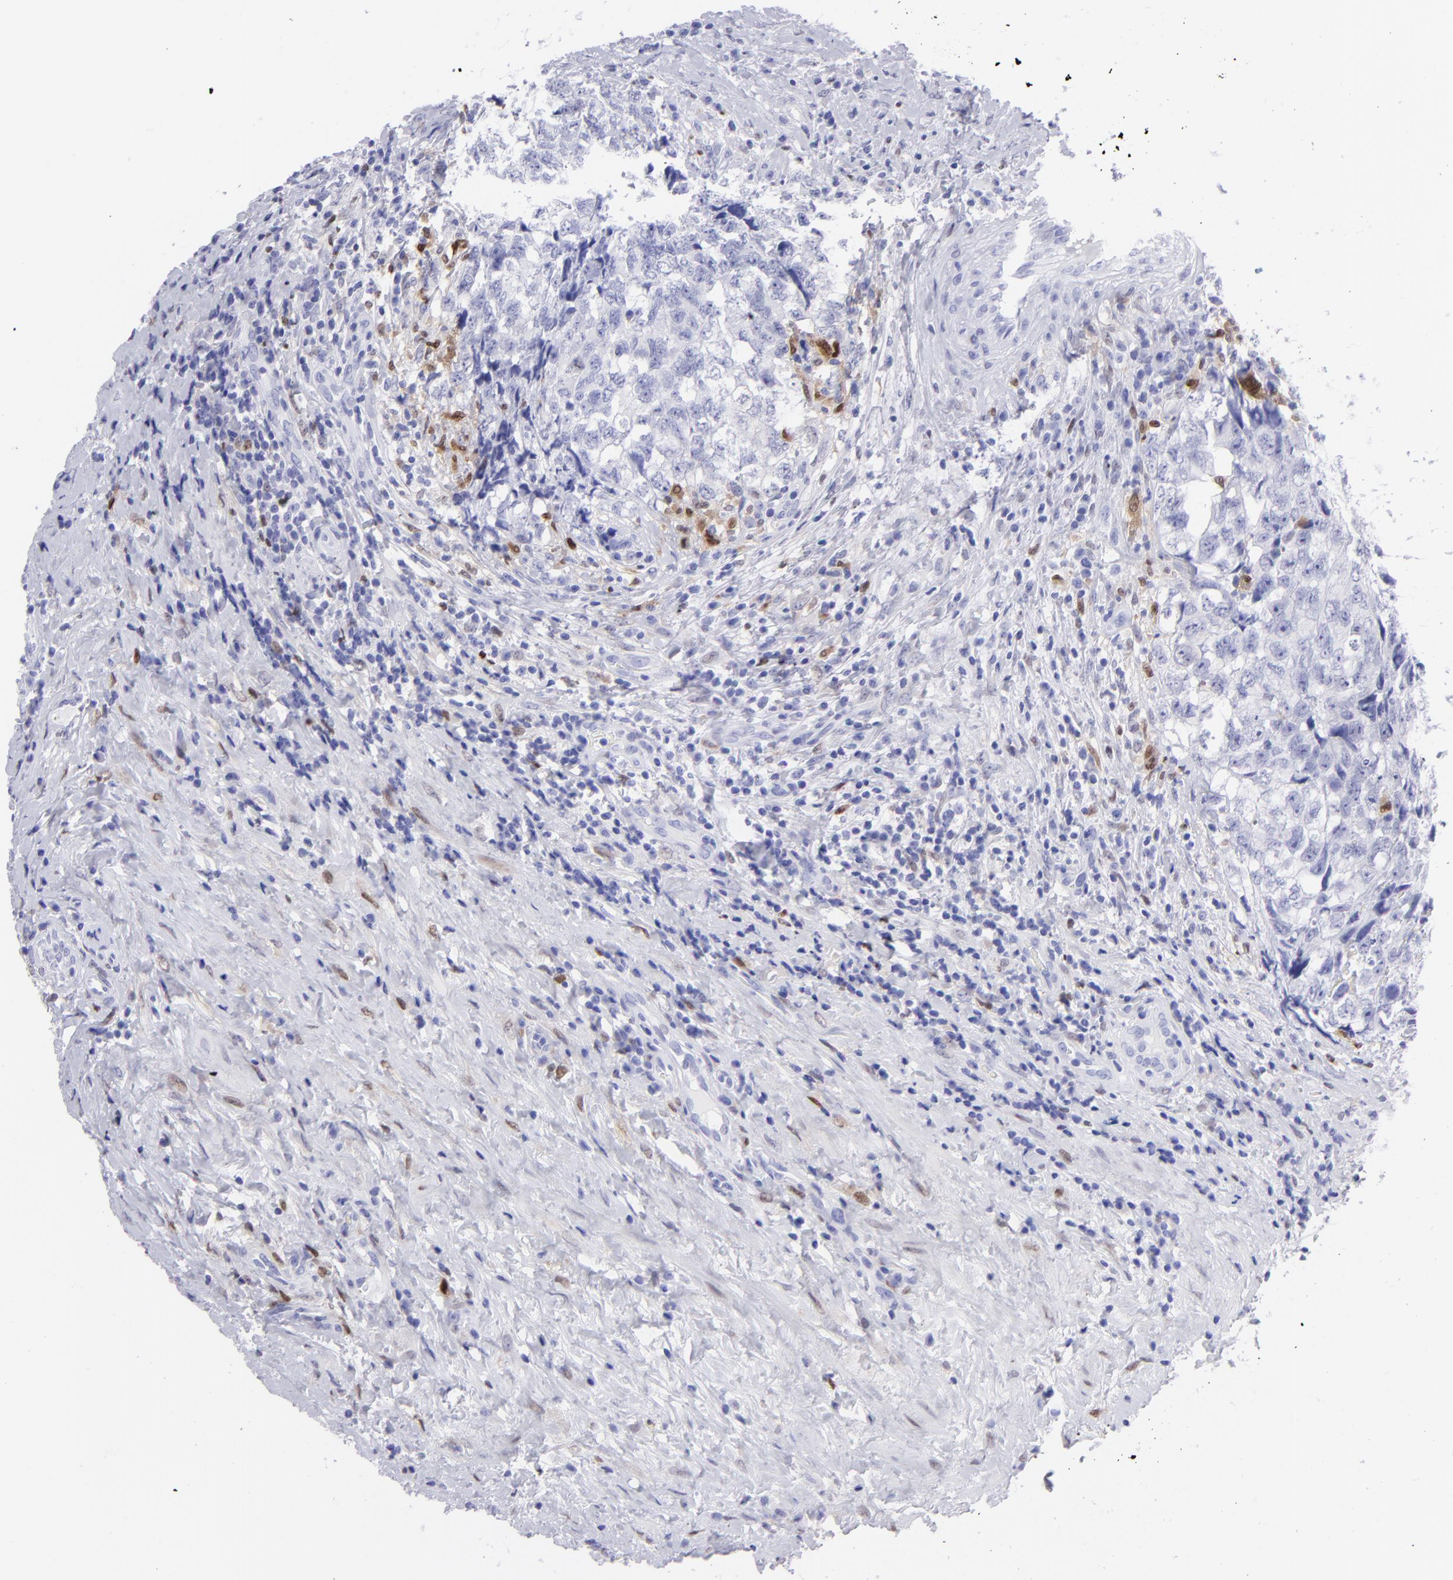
{"staining": {"intensity": "negative", "quantity": "none", "location": "none"}, "tissue": "testis cancer", "cell_type": "Tumor cells", "image_type": "cancer", "snomed": [{"axis": "morphology", "description": "Carcinoma, Embryonal, NOS"}, {"axis": "topography", "description": "Testis"}], "caption": "Immunohistochemistry (IHC) image of testis cancer (embryonal carcinoma) stained for a protein (brown), which displays no expression in tumor cells. The staining is performed using DAB brown chromogen with nuclei counter-stained in using hematoxylin.", "gene": "MITF", "patient": {"sex": "male", "age": 31}}